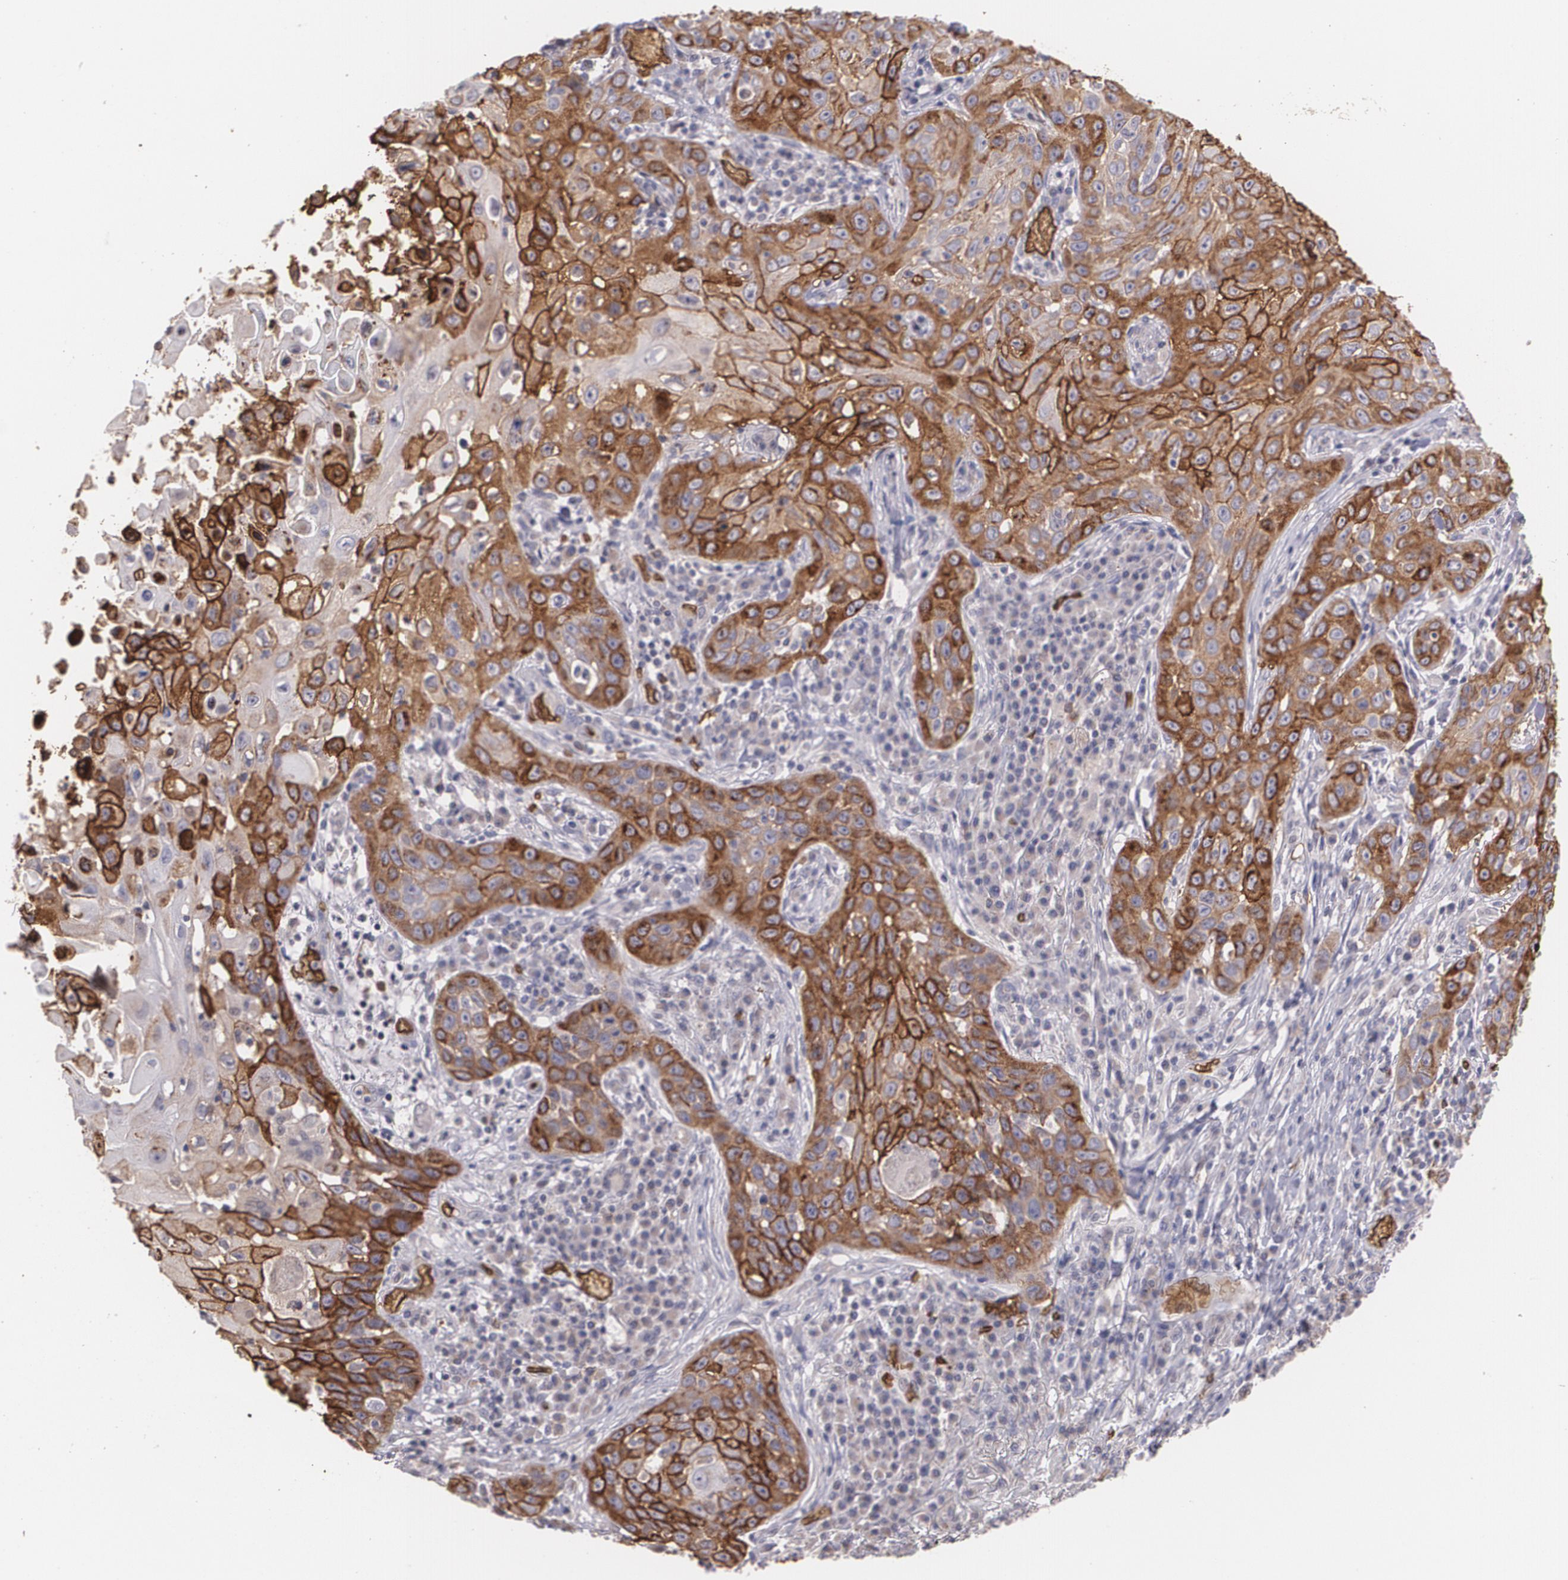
{"staining": {"intensity": "strong", "quantity": ">75%", "location": "cytoplasmic/membranous"}, "tissue": "skin cancer", "cell_type": "Tumor cells", "image_type": "cancer", "snomed": [{"axis": "morphology", "description": "Squamous cell carcinoma, NOS"}, {"axis": "topography", "description": "Skin"}], "caption": "Immunohistochemistry (IHC) photomicrograph of neoplastic tissue: human squamous cell carcinoma (skin) stained using immunohistochemistry (IHC) reveals high levels of strong protein expression localized specifically in the cytoplasmic/membranous of tumor cells, appearing as a cytoplasmic/membranous brown color.", "gene": "SLC2A1", "patient": {"sex": "male", "age": 84}}